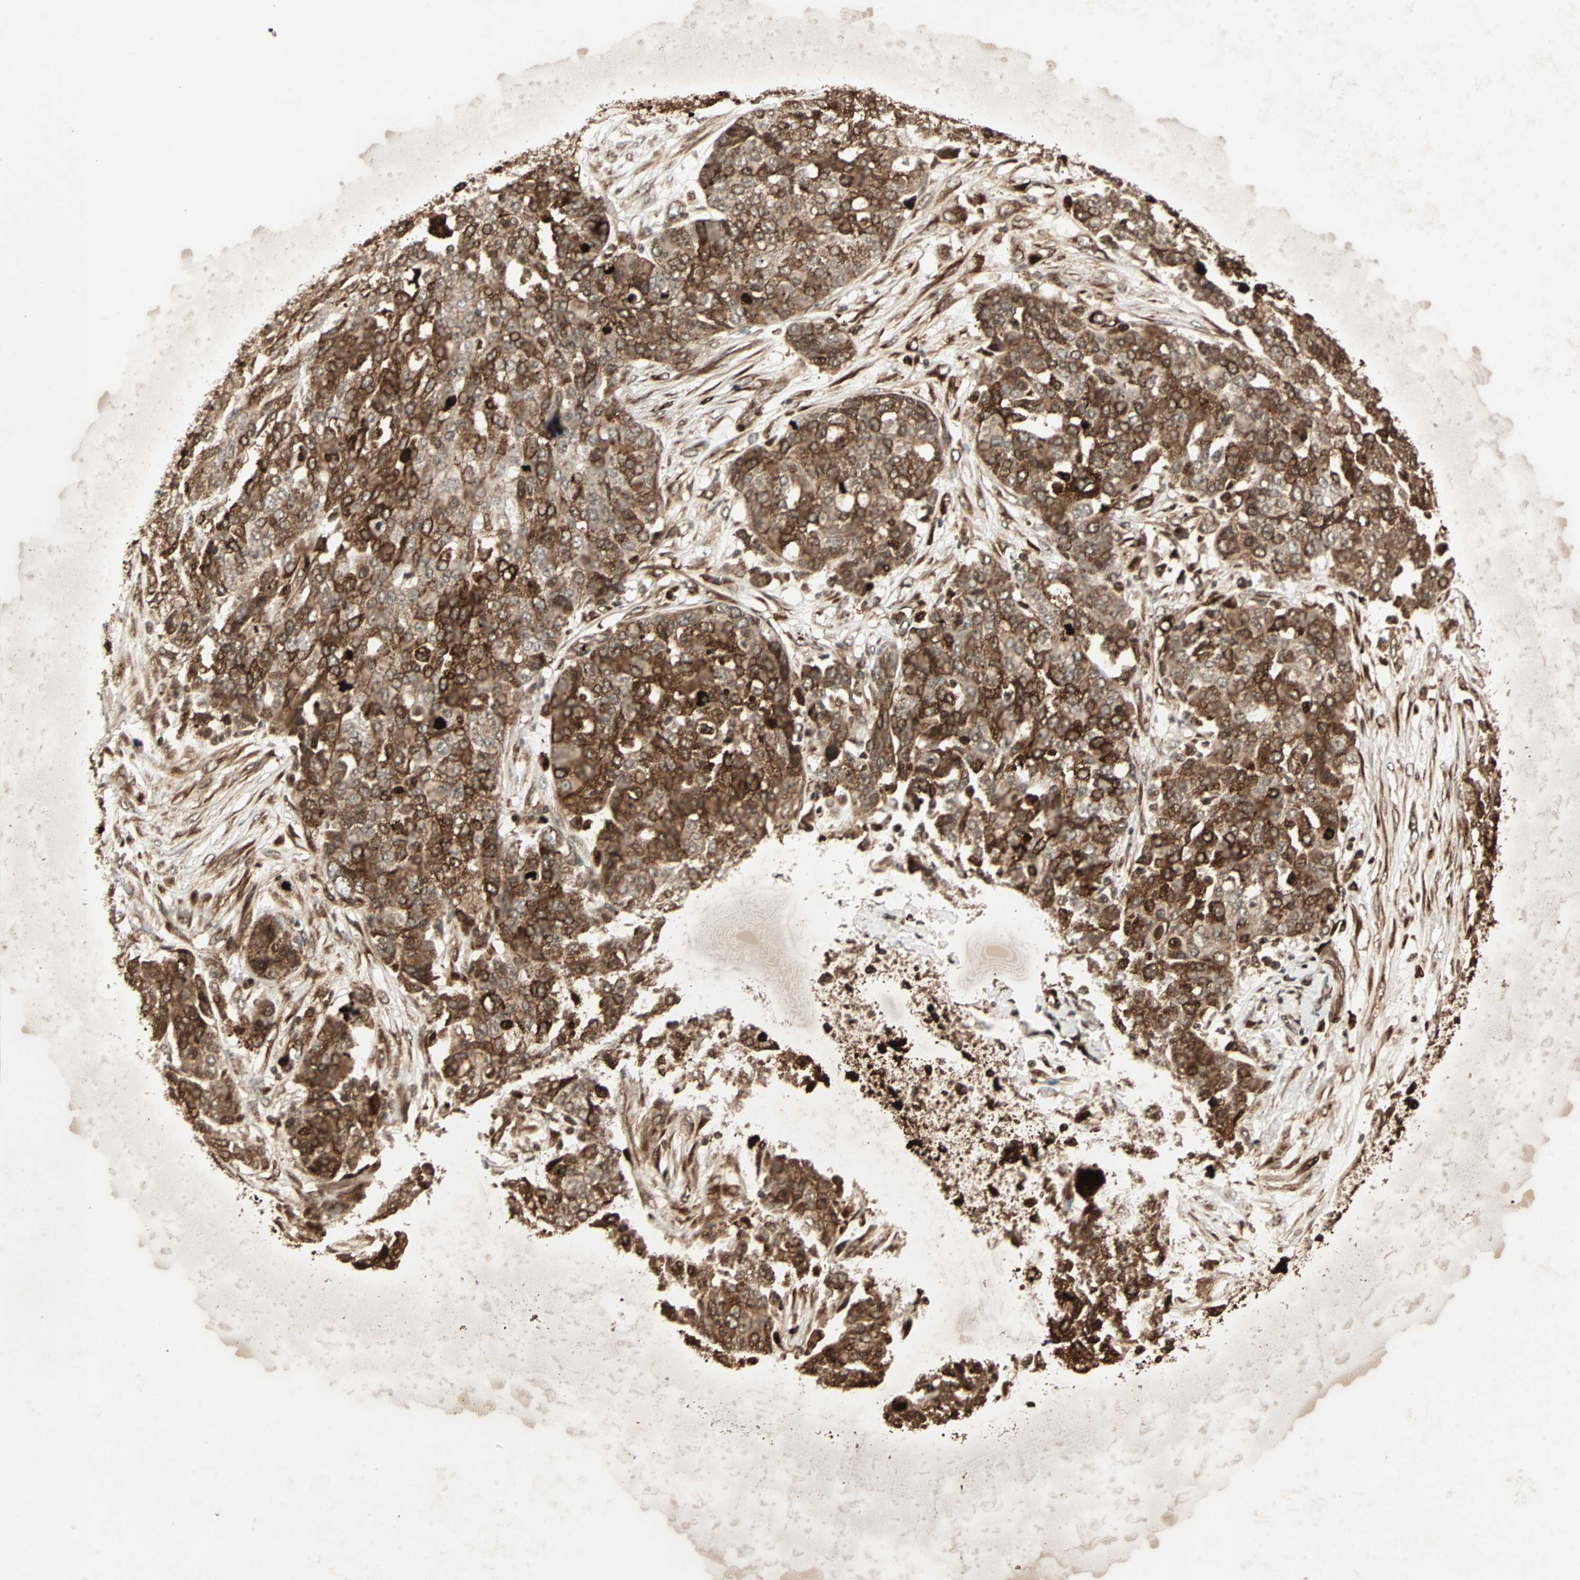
{"staining": {"intensity": "strong", "quantity": ">75%", "location": "cytoplasmic/membranous"}, "tissue": "ovarian cancer", "cell_type": "Tumor cells", "image_type": "cancer", "snomed": [{"axis": "morphology", "description": "Cystadenocarcinoma, serous, NOS"}, {"axis": "topography", "description": "Soft tissue"}, {"axis": "topography", "description": "Ovary"}], "caption": "This photomicrograph exhibits IHC staining of human ovarian cancer, with high strong cytoplasmic/membranous positivity in about >75% of tumor cells.", "gene": "RFFL", "patient": {"sex": "female", "age": 57}}